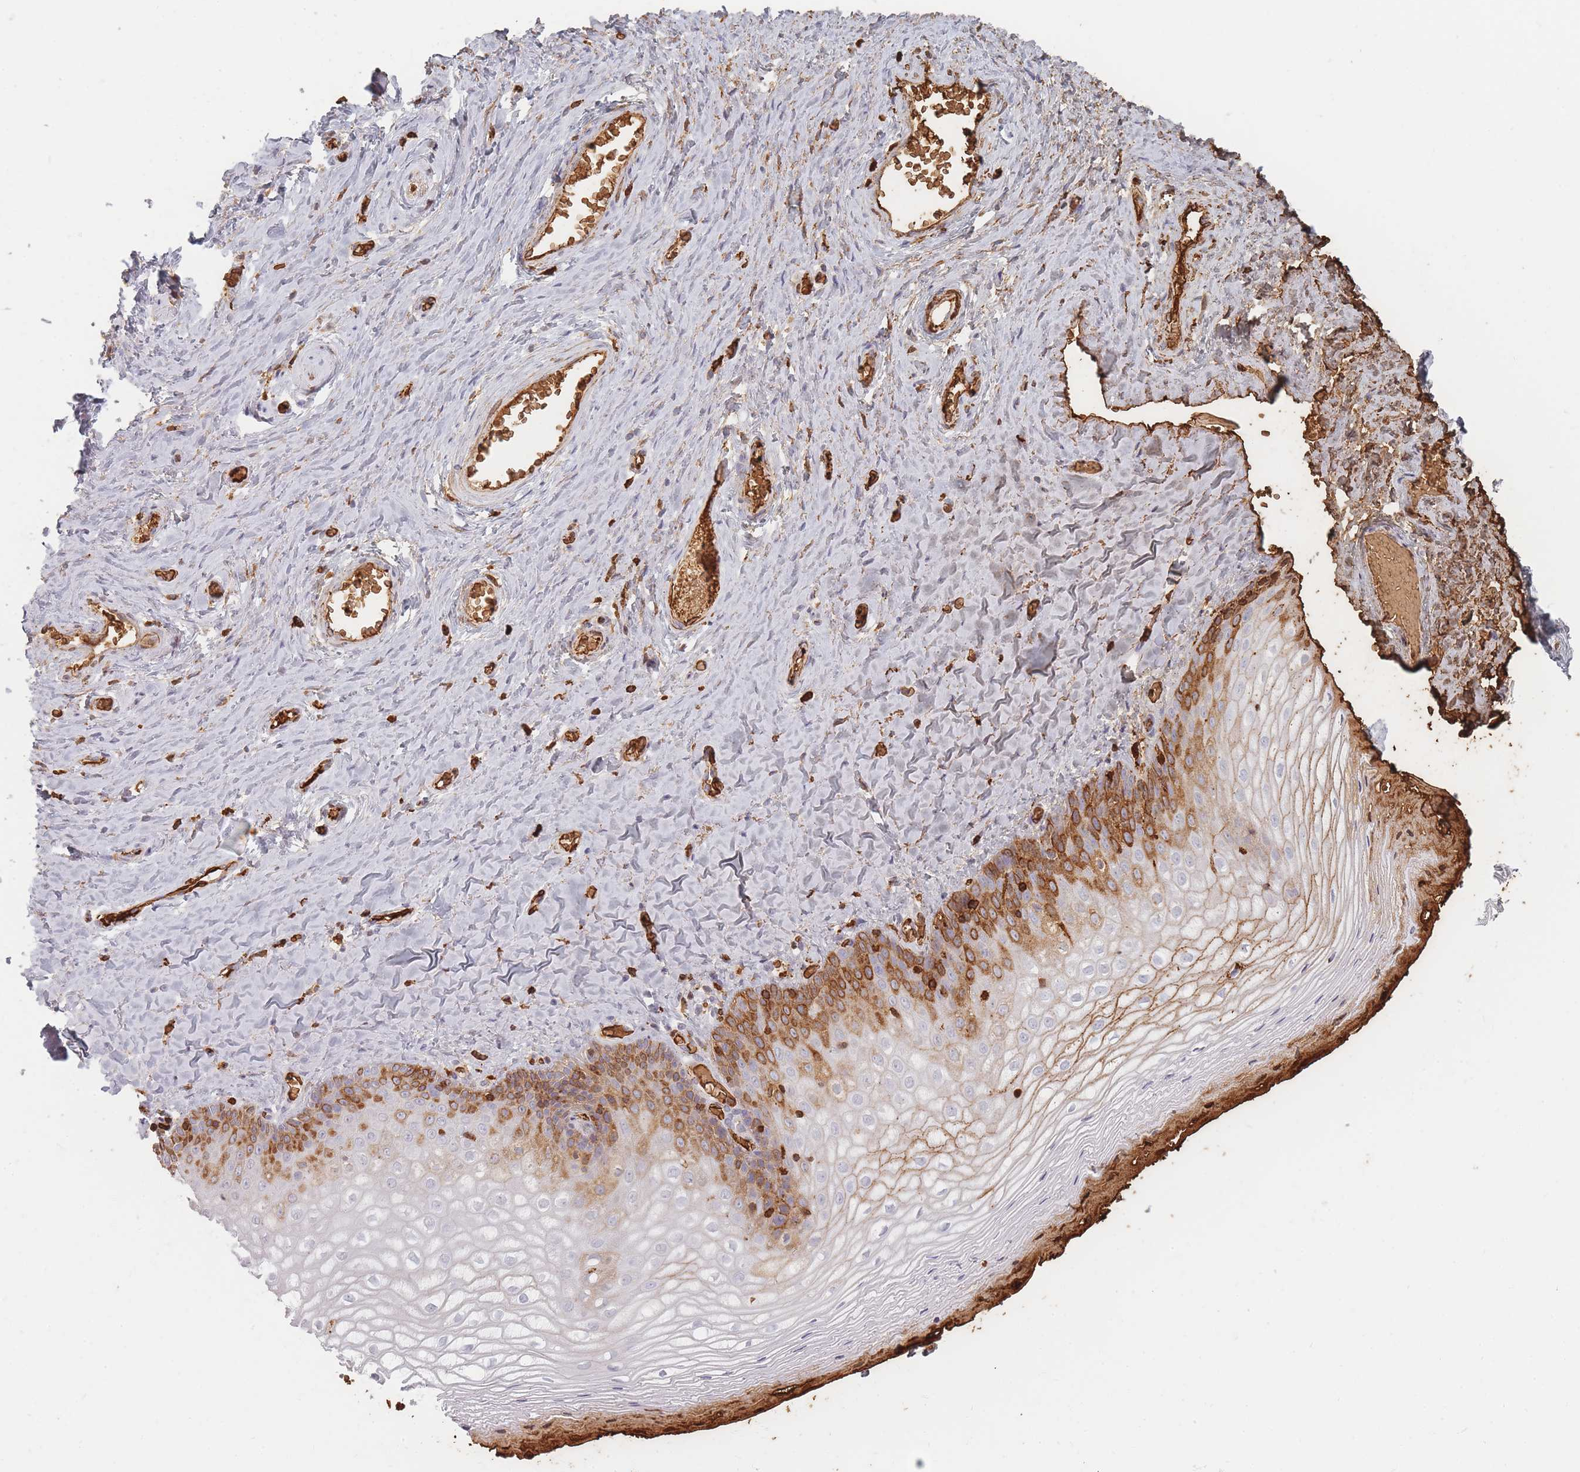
{"staining": {"intensity": "strong", "quantity": "<25%", "location": "cytoplasmic/membranous"}, "tissue": "vagina", "cell_type": "Squamous epithelial cells", "image_type": "normal", "snomed": [{"axis": "morphology", "description": "Normal tissue, NOS"}, {"axis": "topography", "description": "Vagina"}], "caption": "Protein expression analysis of normal human vagina reveals strong cytoplasmic/membranous staining in approximately <25% of squamous epithelial cells.", "gene": "SLC2A6", "patient": {"sex": "female", "age": 65}}